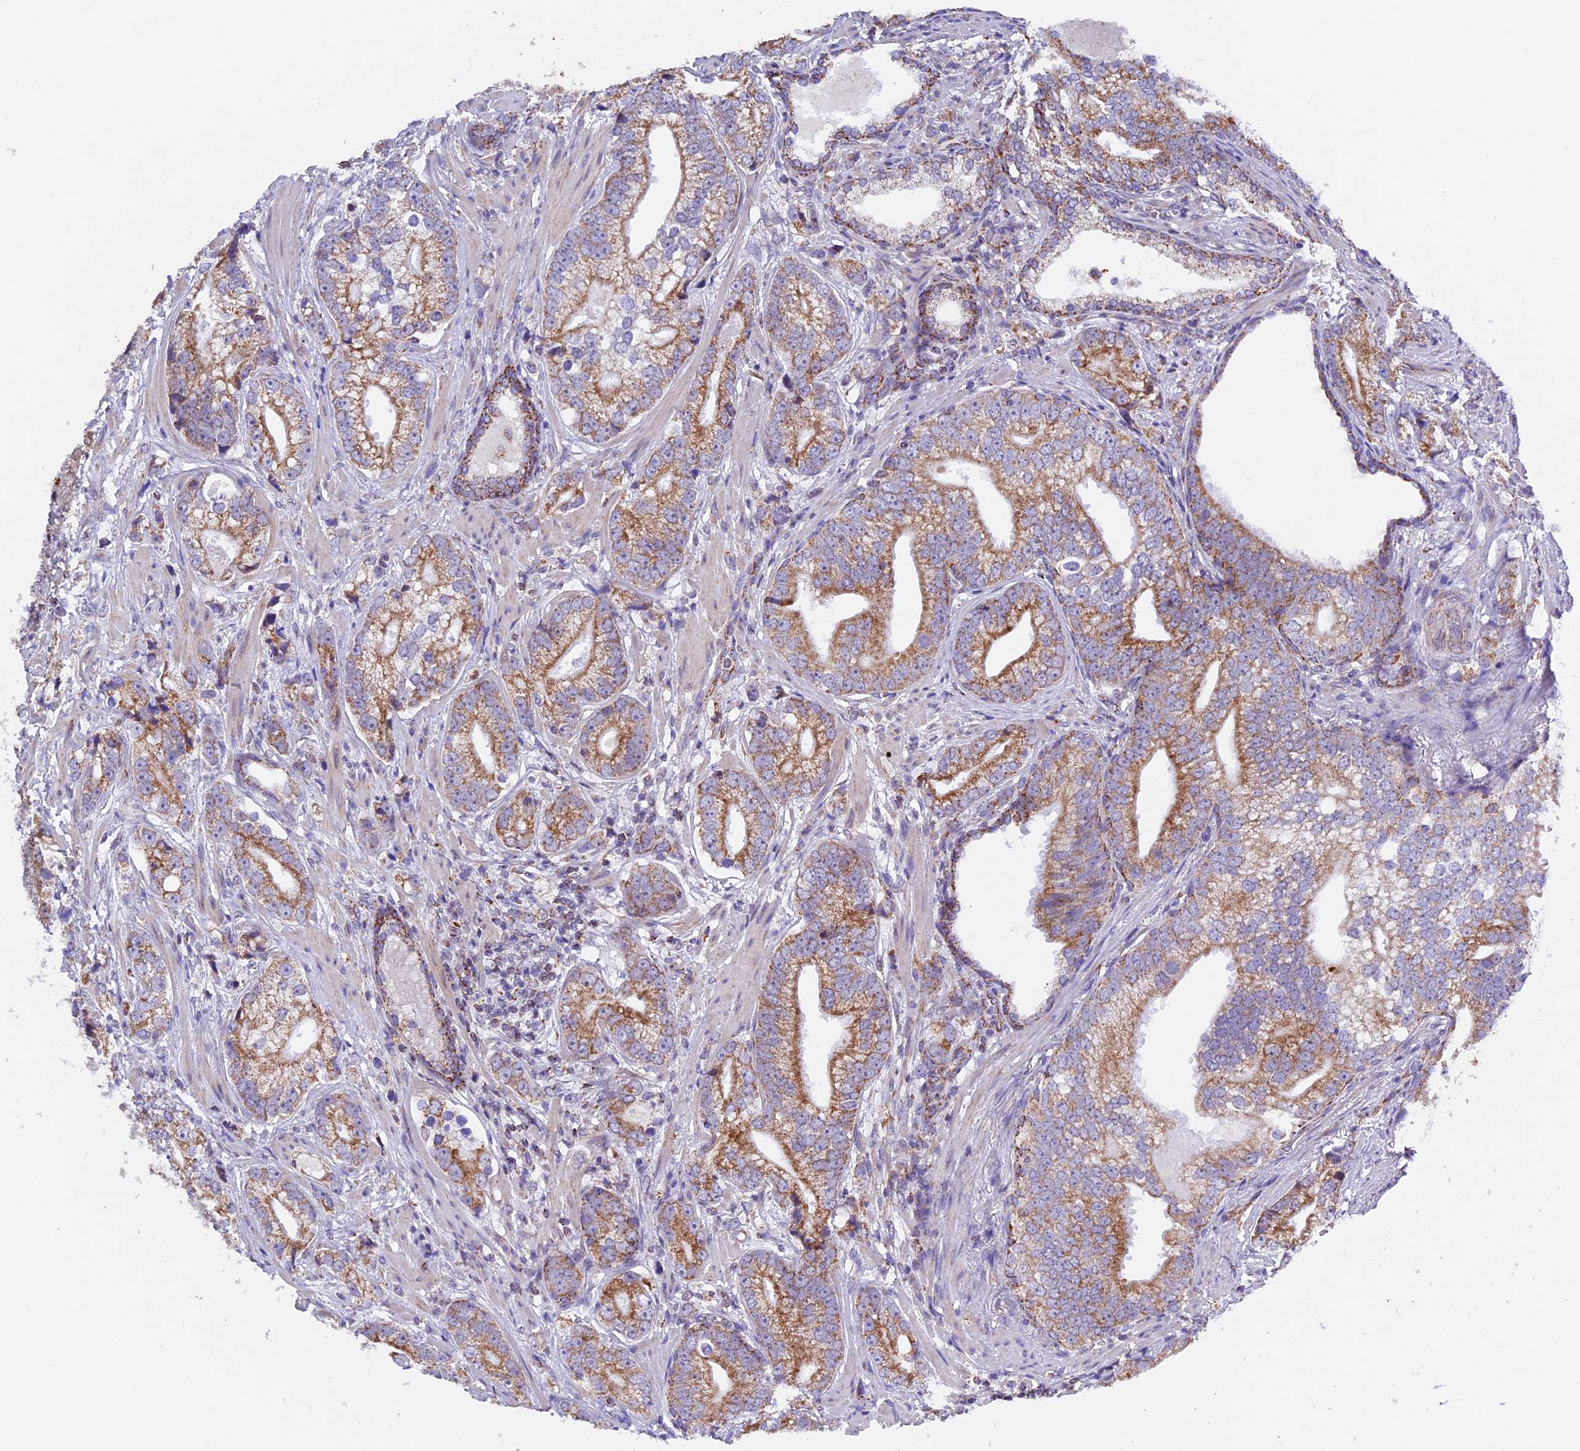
{"staining": {"intensity": "moderate", "quantity": ">75%", "location": "cytoplasmic/membranous"}, "tissue": "prostate cancer", "cell_type": "Tumor cells", "image_type": "cancer", "snomed": [{"axis": "morphology", "description": "Adenocarcinoma, High grade"}, {"axis": "topography", "description": "Prostate"}], "caption": "Prostate adenocarcinoma (high-grade) stained with IHC shows moderate cytoplasmic/membranous staining in approximately >75% of tumor cells.", "gene": "TFAM", "patient": {"sex": "male", "age": 75}}